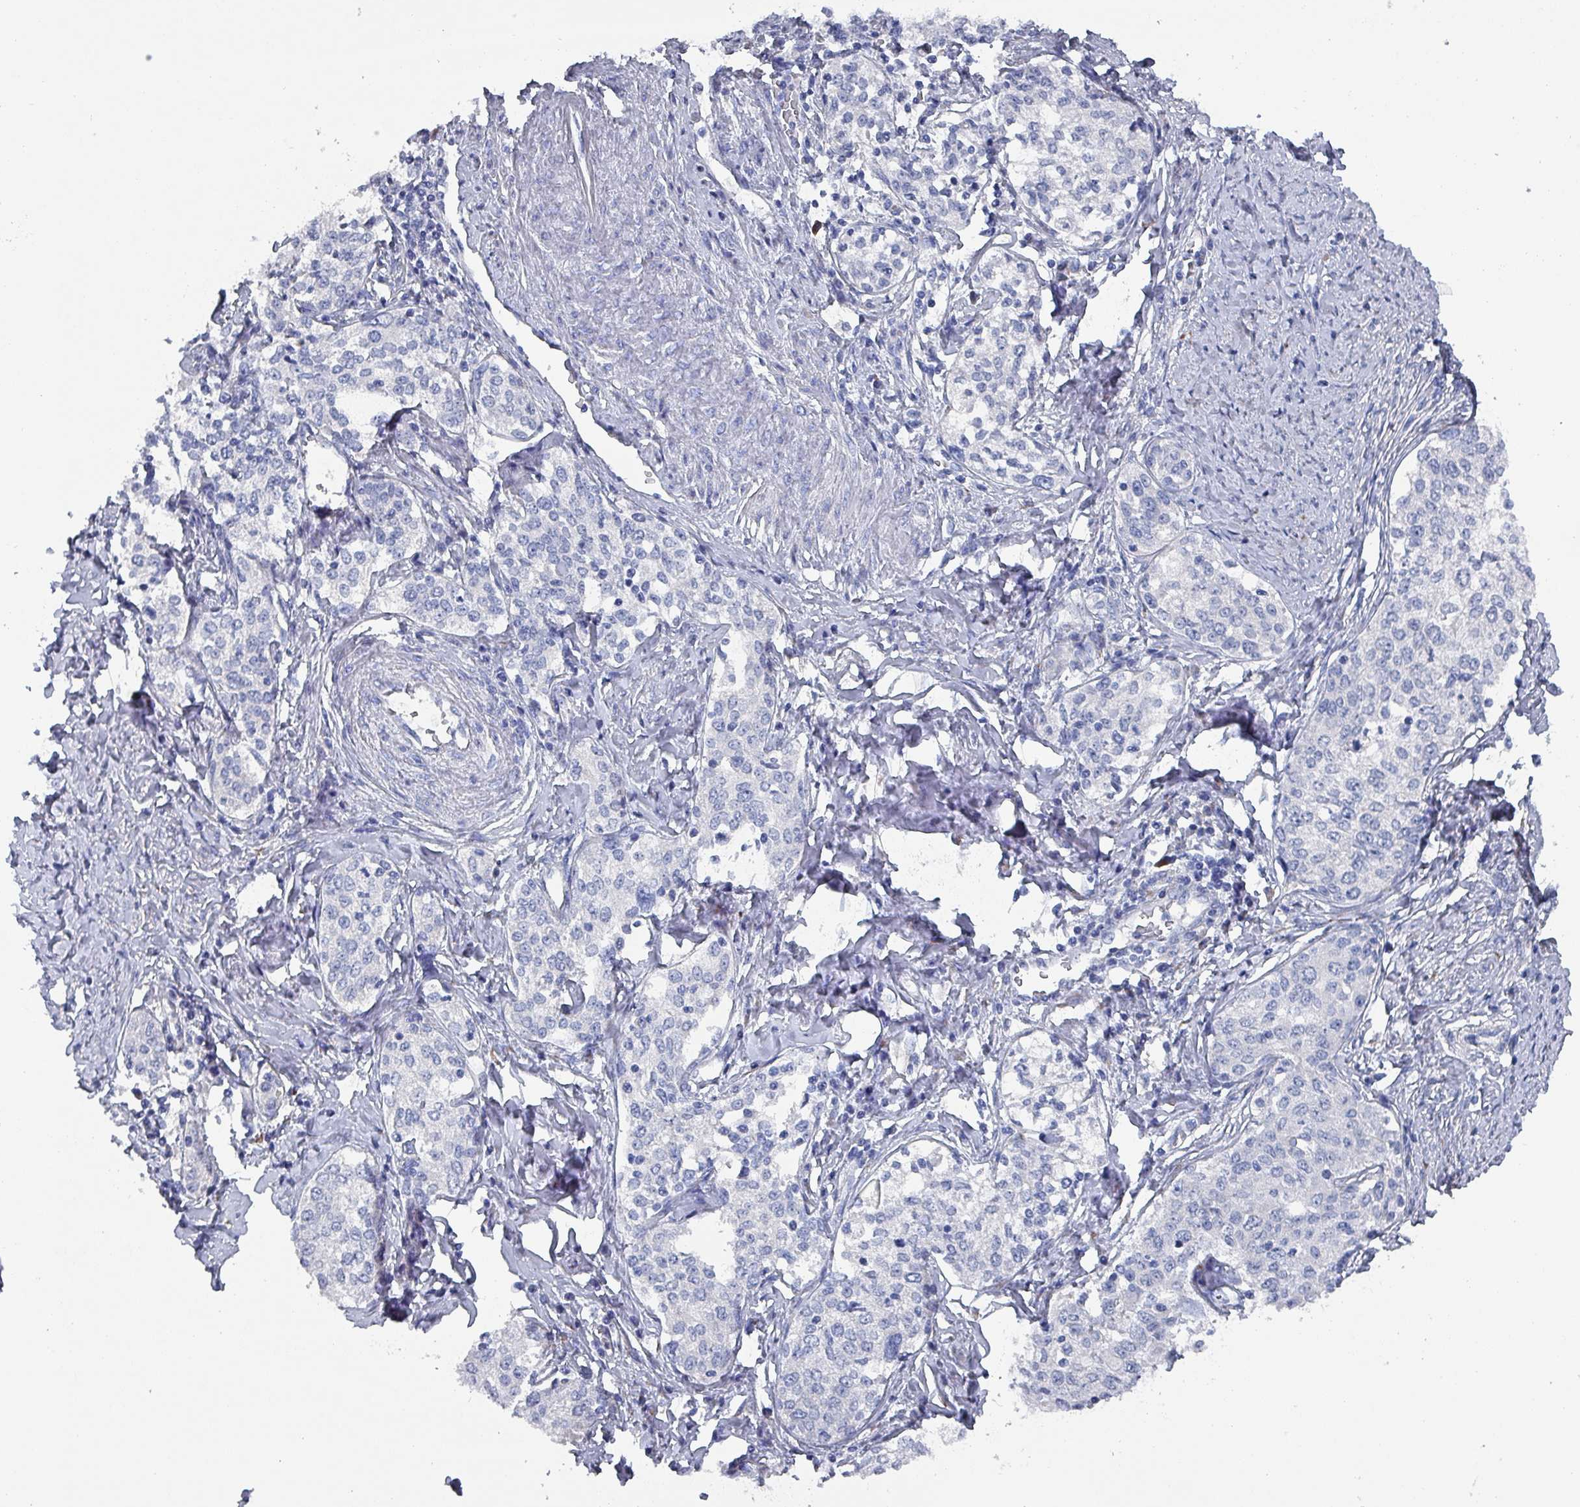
{"staining": {"intensity": "negative", "quantity": "none", "location": "none"}, "tissue": "cervical cancer", "cell_type": "Tumor cells", "image_type": "cancer", "snomed": [{"axis": "morphology", "description": "Squamous cell carcinoma, NOS"}, {"axis": "morphology", "description": "Adenocarcinoma, NOS"}, {"axis": "topography", "description": "Cervix"}], "caption": "High power microscopy histopathology image of an IHC micrograph of cervical cancer, revealing no significant positivity in tumor cells. Brightfield microscopy of IHC stained with DAB (3,3'-diaminobenzidine) (brown) and hematoxylin (blue), captured at high magnification.", "gene": "DRD5", "patient": {"sex": "female", "age": 52}}